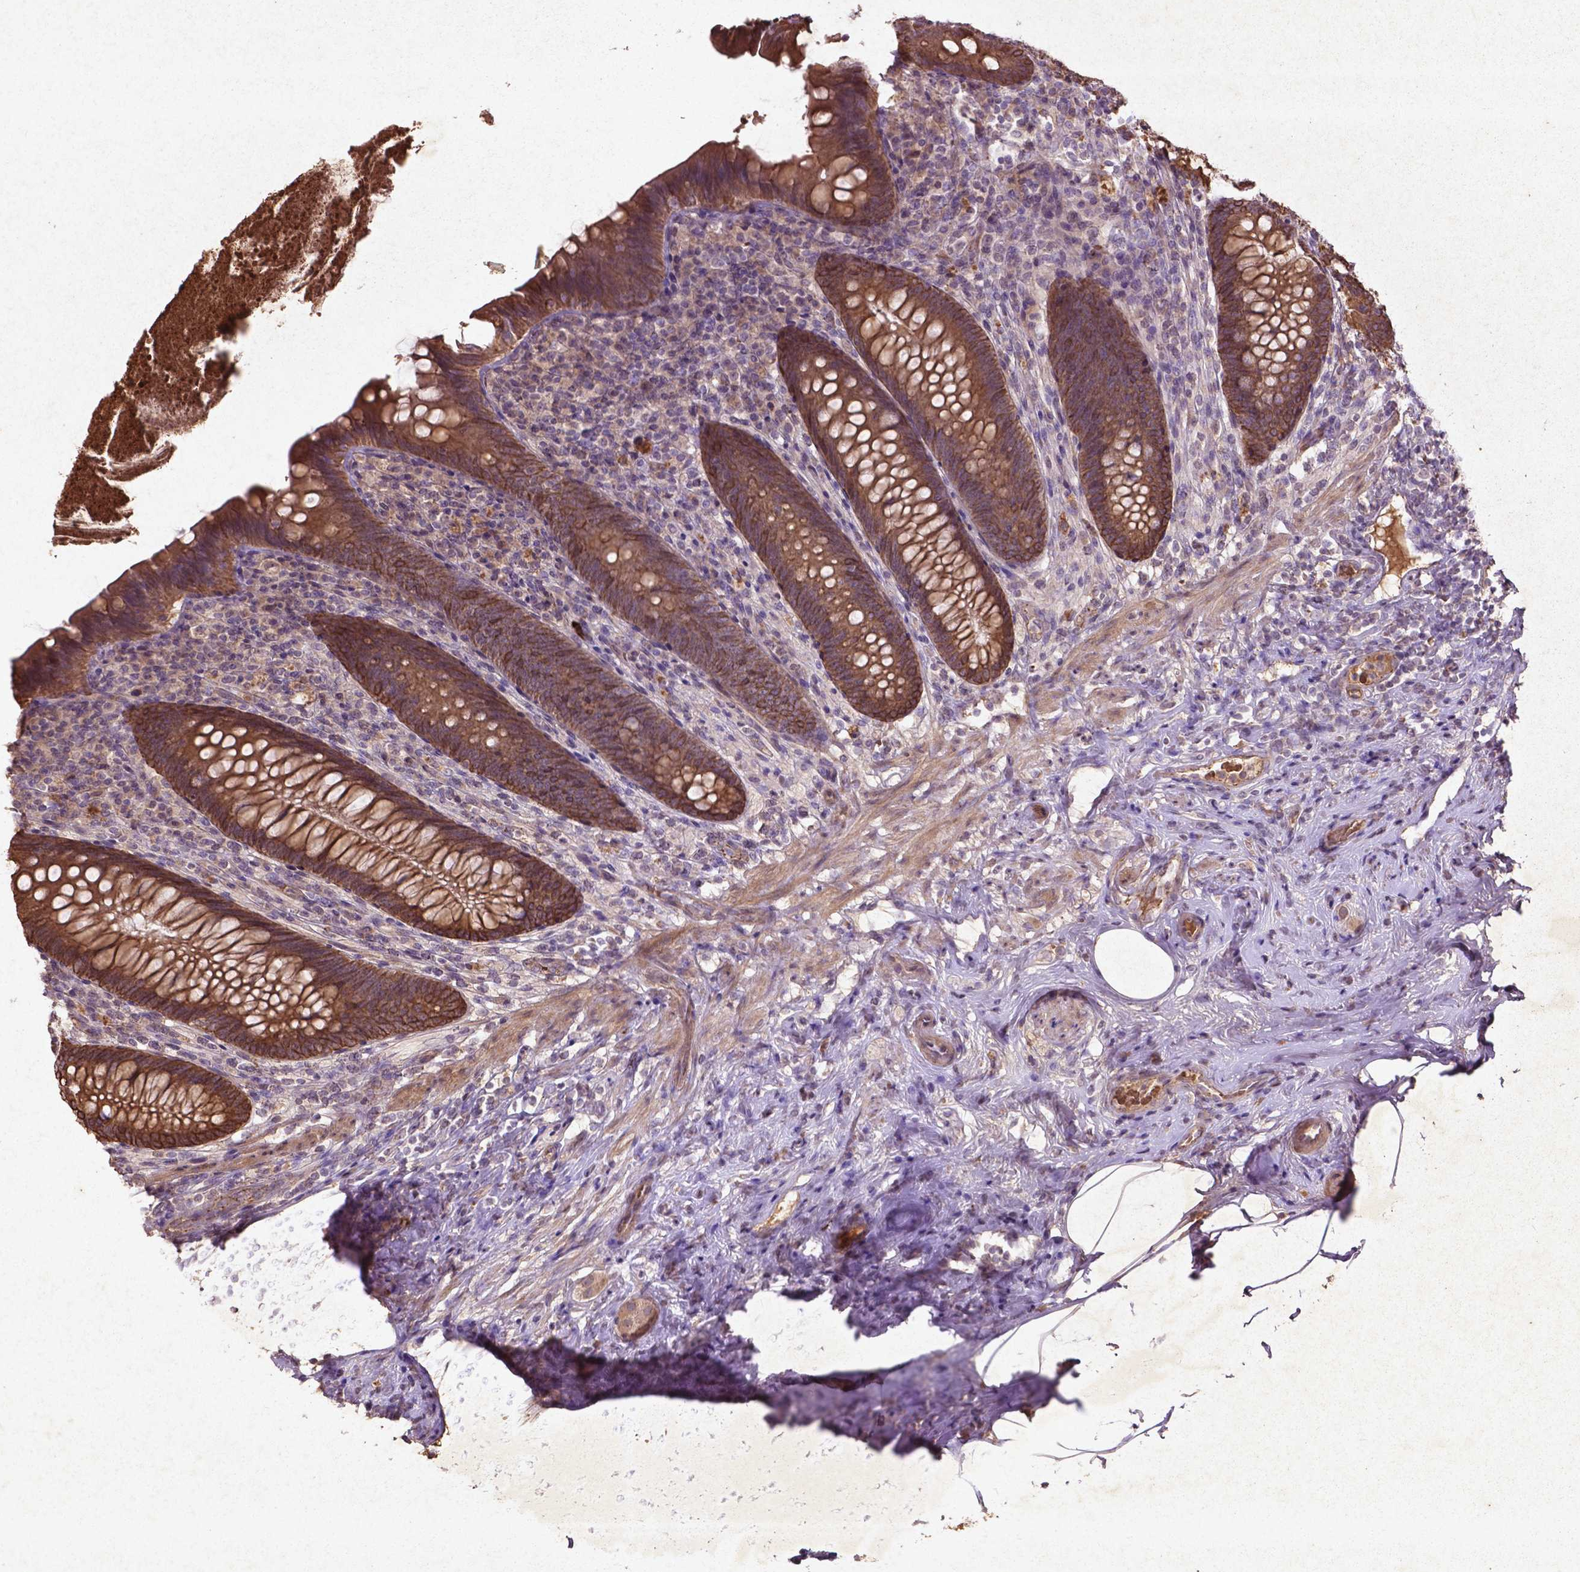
{"staining": {"intensity": "moderate", "quantity": ">75%", "location": "cytoplasmic/membranous"}, "tissue": "appendix", "cell_type": "Glandular cells", "image_type": "normal", "snomed": [{"axis": "morphology", "description": "Normal tissue, NOS"}, {"axis": "topography", "description": "Appendix"}], "caption": "Protein expression analysis of normal appendix demonstrates moderate cytoplasmic/membranous expression in about >75% of glandular cells.", "gene": "COQ2", "patient": {"sex": "male", "age": 47}}